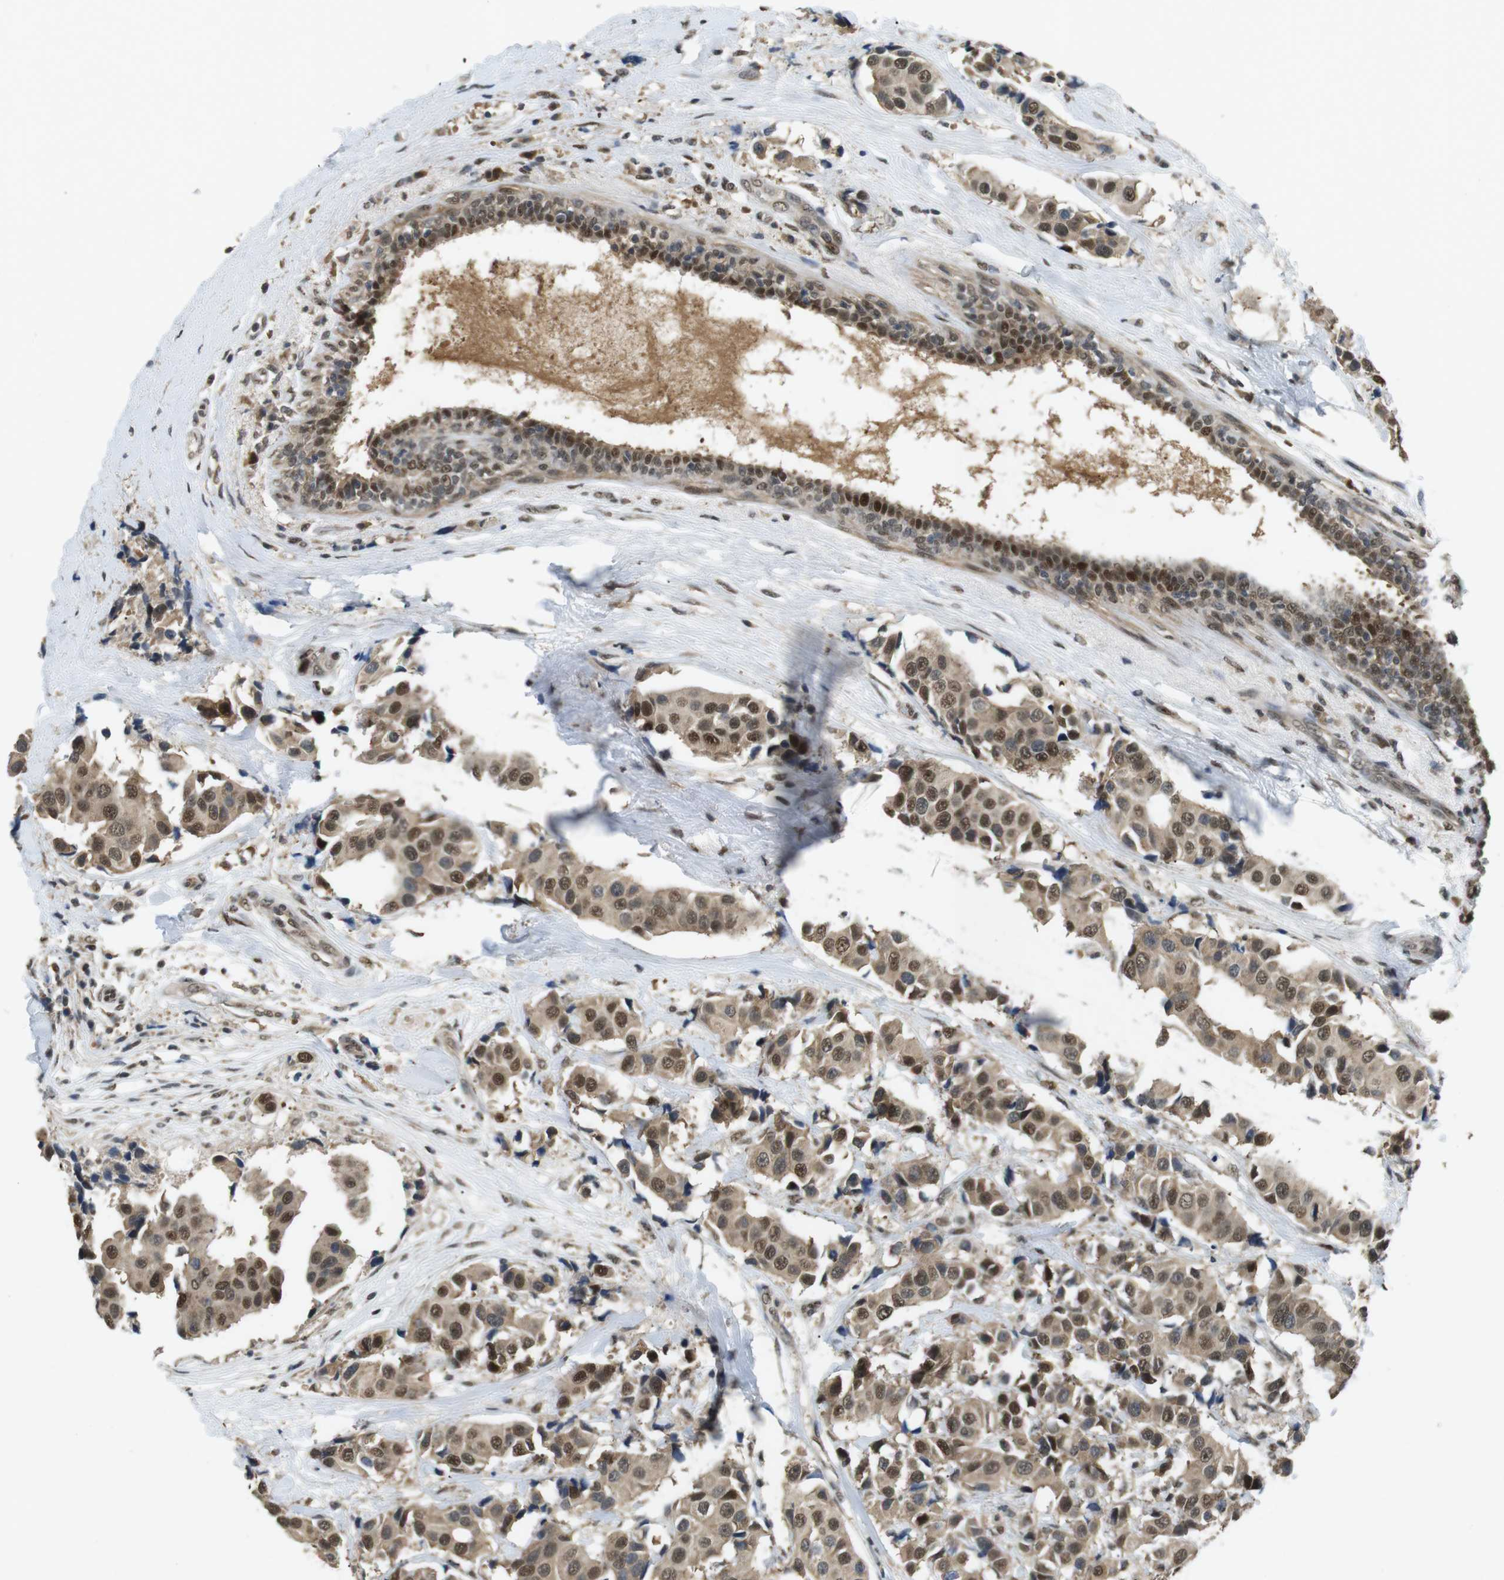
{"staining": {"intensity": "moderate", "quantity": ">75%", "location": "cytoplasmic/membranous,nuclear"}, "tissue": "breast cancer", "cell_type": "Tumor cells", "image_type": "cancer", "snomed": [{"axis": "morphology", "description": "Normal tissue, NOS"}, {"axis": "morphology", "description": "Duct carcinoma"}, {"axis": "topography", "description": "Breast"}], "caption": "Breast intraductal carcinoma tissue displays moderate cytoplasmic/membranous and nuclear staining in approximately >75% of tumor cells", "gene": "ORAI3", "patient": {"sex": "female", "age": 39}}